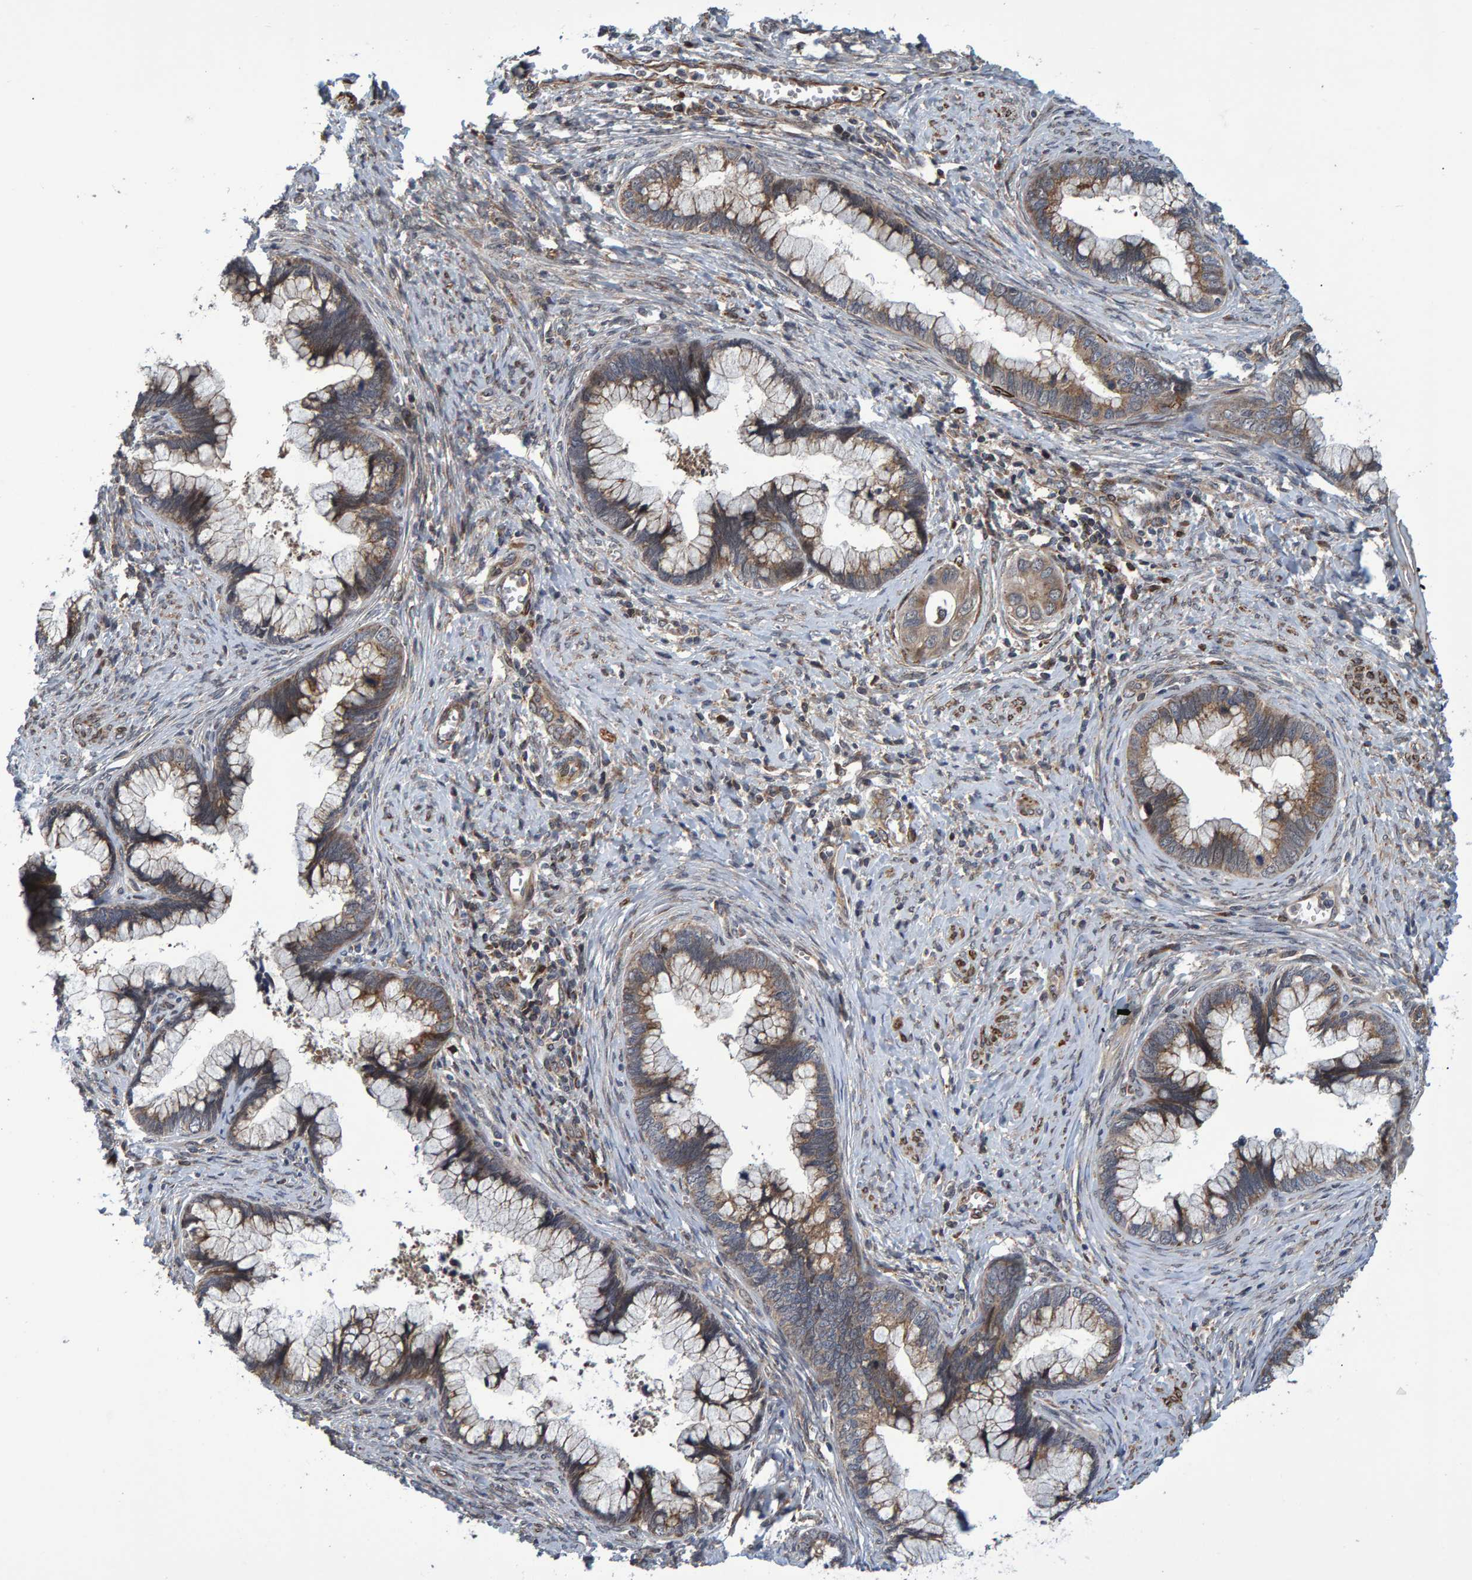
{"staining": {"intensity": "weak", "quantity": ">75%", "location": "cytoplasmic/membranous"}, "tissue": "cervical cancer", "cell_type": "Tumor cells", "image_type": "cancer", "snomed": [{"axis": "morphology", "description": "Adenocarcinoma, NOS"}, {"axis": "topography", "description": "Cervix"}], "caption": "This is an image of immunohistochemistry (IHC) staining of cervical cancer, which shows weak staining in the cytoplasmic/membranous of tumor cells.", "gene": "ATP6V1H", "patient": {"sex": "female", "age": 44}}